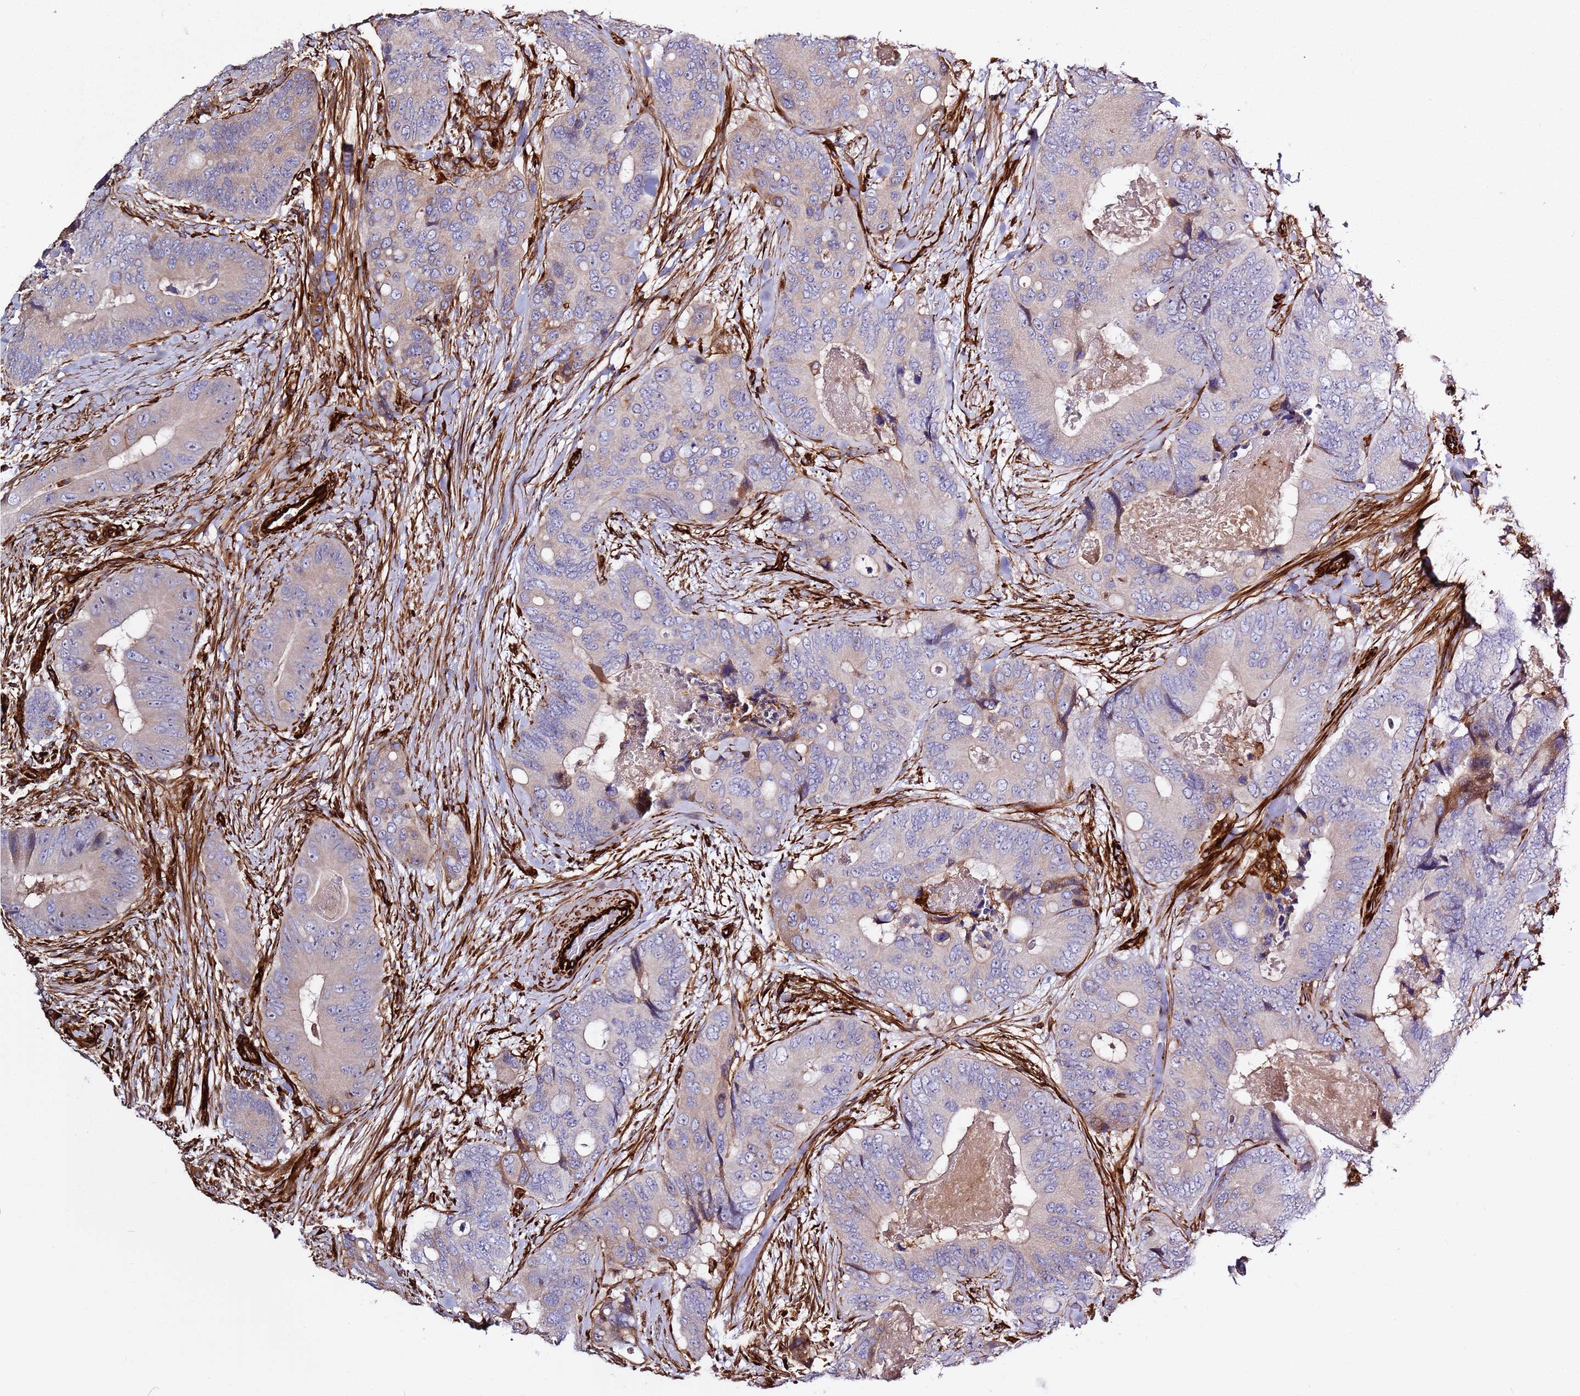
{"staining": {"intensity": "negative", "quantity": "none", "location": "none"}, "tissue": "colorectal cancer", "cell_type": "Tumor cells", "image_type": "cancer", "snomed": [{"axis": "morphology", "description": "Adenocarcinoma, NOS"}, {"axis": "topography", "description": "Colon"}], "caption": "The immunohistochemistry image has no significant positivity in tumor cells of adenocarcinoma (colorectal) tissue. (Stains: DAB immunohistochemistry (IHC) with hematoxylin counter stain, Microscopy: brightfield microscopy at high magnification).", "gene": "MRGPRE", "patient": {"sex": "male", "age": 84}}